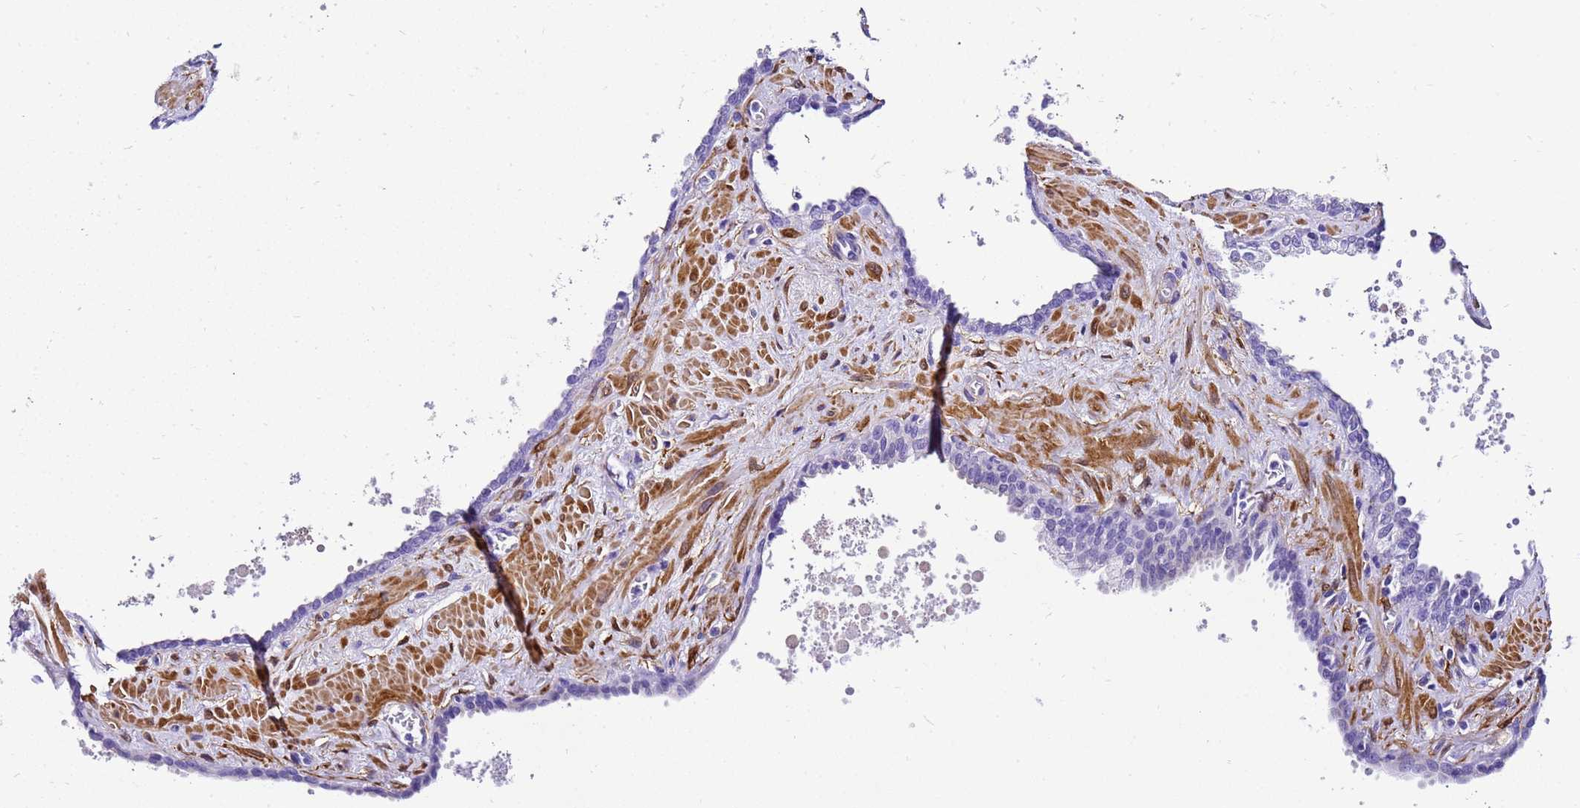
{"staining": {"intensity": "negative", "quantity": "none", "location": "none"}, "tissue": "prostate", "cell_type": "Glandular cells", "image_type": "normal", "snomed": [{"axis": "morphology", "description": "Normal tissue, NOS"}, {"axis": "topography", "description": "Prostate"}], "caption": "IHC of unremarkable human prostate demonstrates no positivity in glandular cells. The staining was performed using DAB (3,3'-diaminobenzidine) to visualize the protein expression in brown, while the nuclei were stained in blue with hematoxylin (Magnification: 20x).", "gene": "HSPB6", "patient": {"sex": "male", "age": 60}}